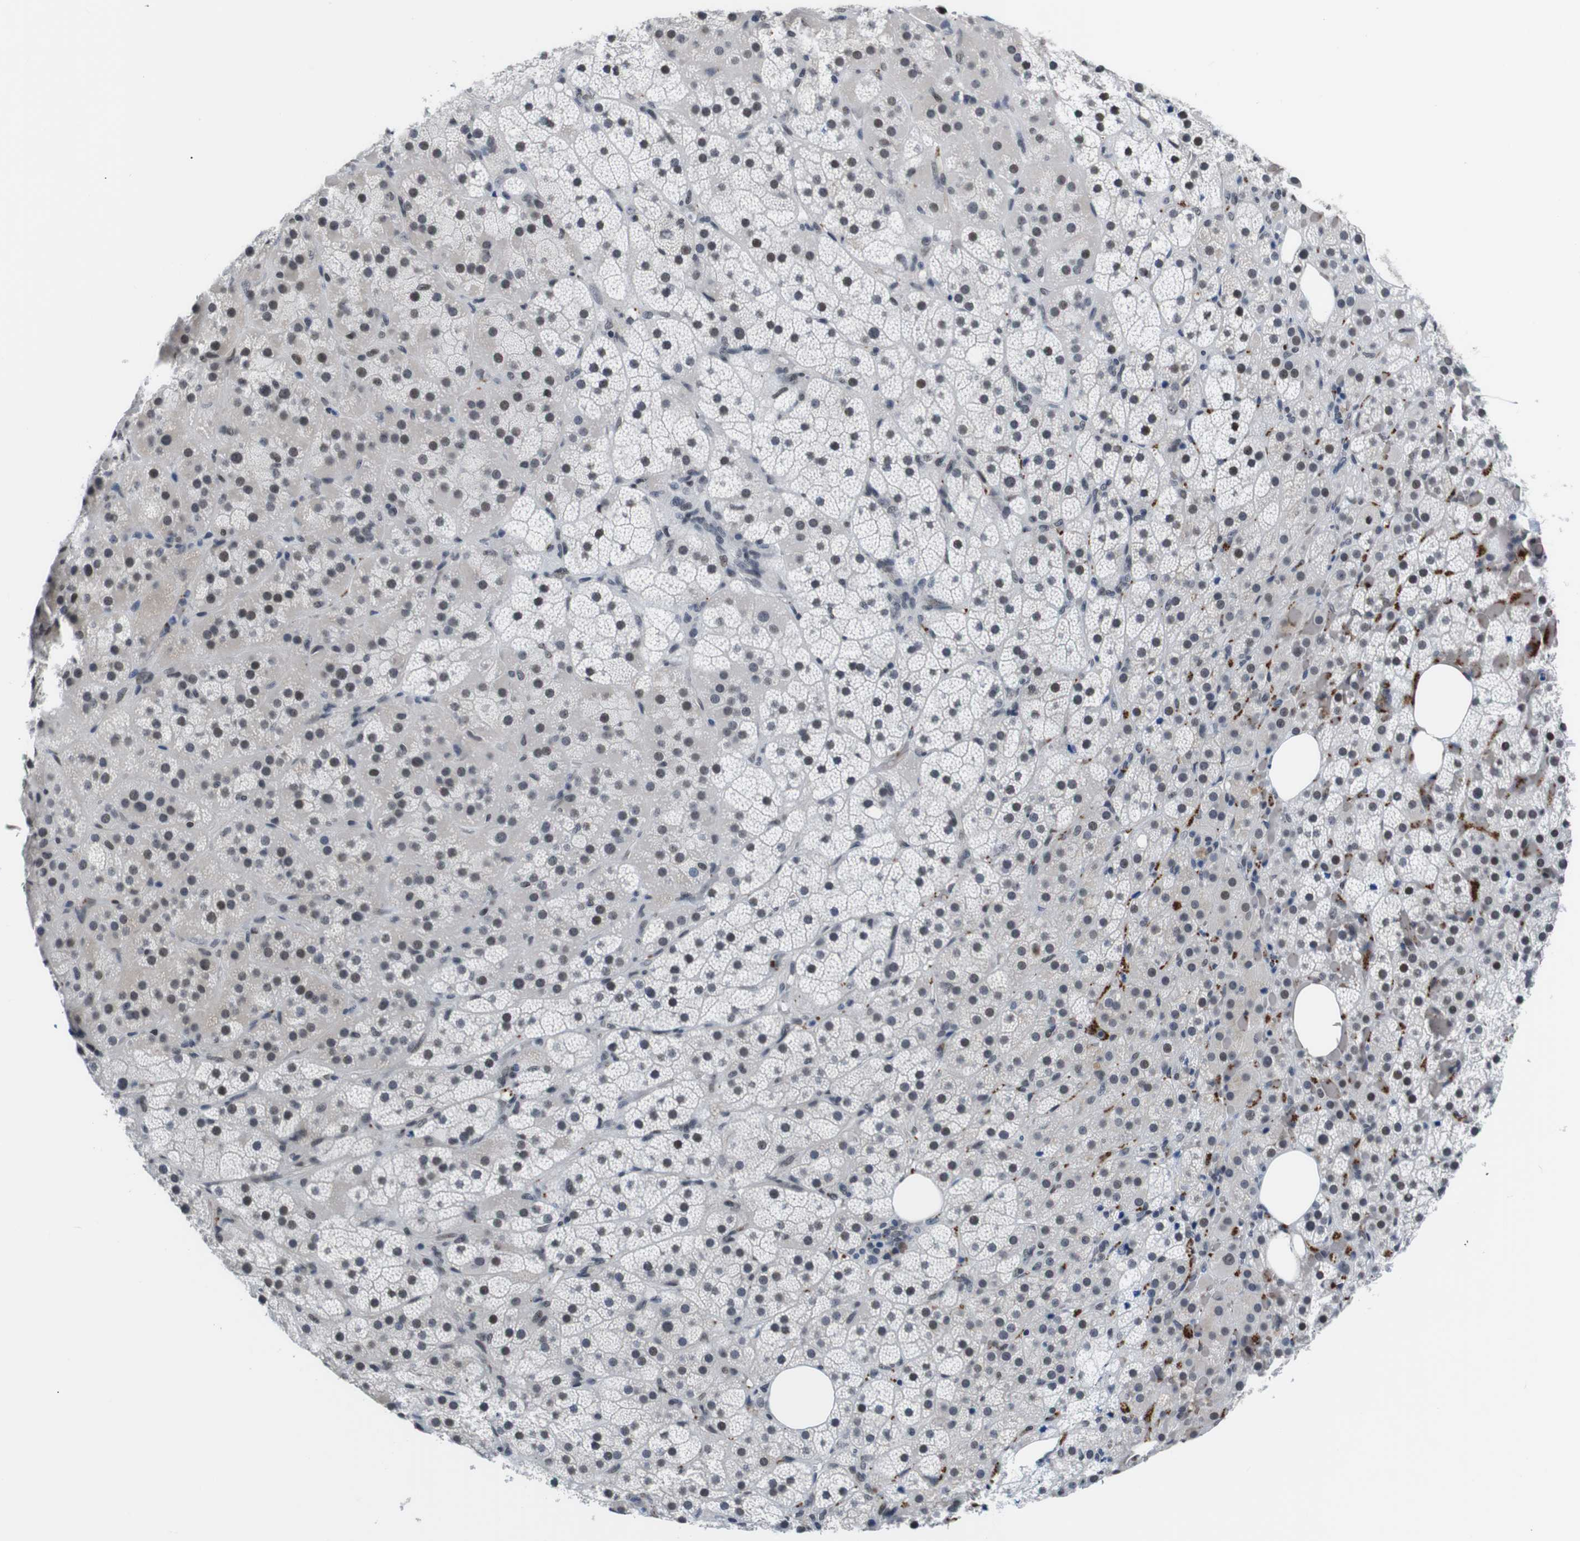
{"staining": {"intensity": "weak", "quantity": "25%-75%", "location": "nuclear"}, "tissue": "adrenal gland", "cell_type": "Glandular cells", "image_type": "normal", "snomed": [{"axis": "morphology", "description": "Normal tissue, NOS"}, {"axis": "topography", "description": "Adrenal gland"}], "caption": "This image reveals immunohistochemistry staining of normal adrenal gland, with low weak nuclear positivity in approximately 25%-75% of glandular cells.", "gene": "ILDR2", "patient": {"sex": "female", "age": 59}}